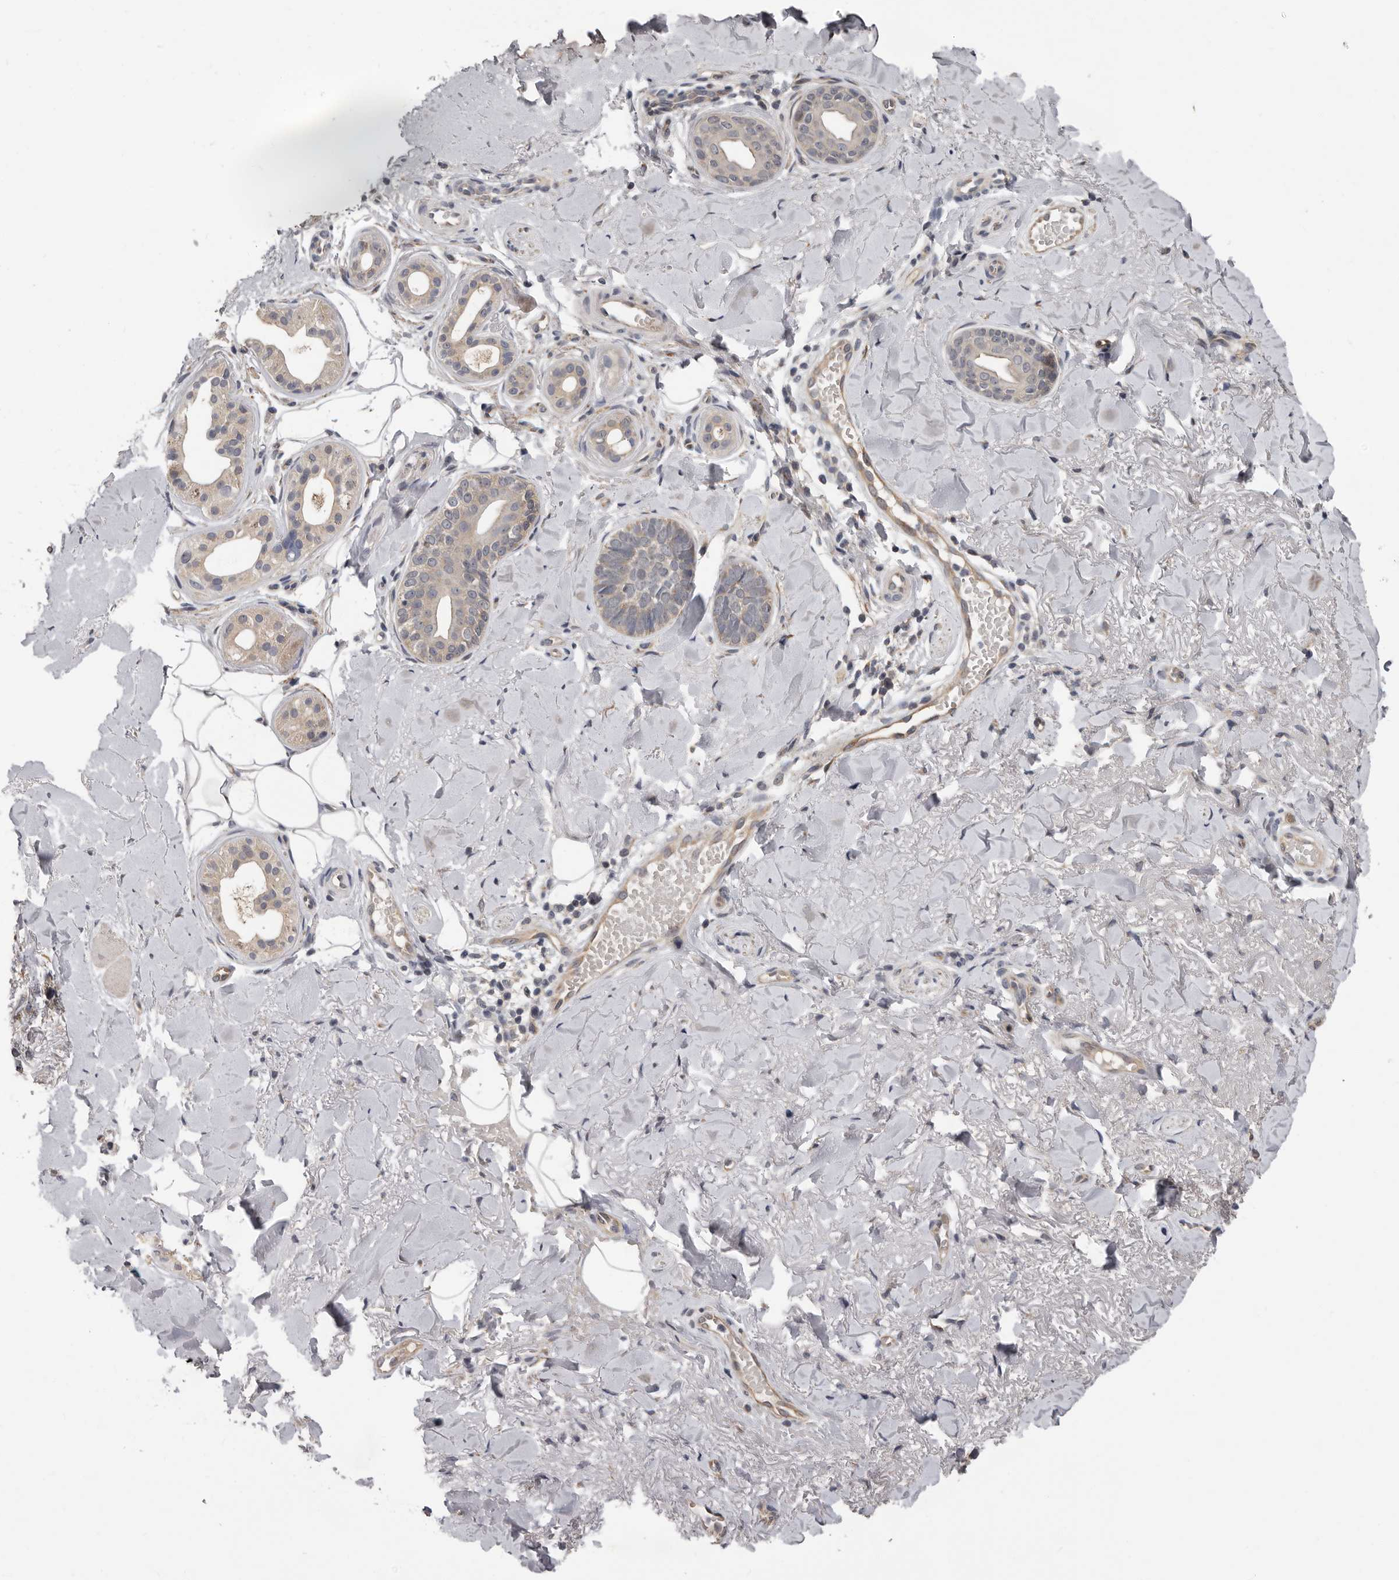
{"staining": {"intensity": "weak", "quantity": "<25%", "location": "cytoplasmic/membranous"}, "tissue": "skin cancer", "cell_type": "Tumor cells", "image_type": "cancer", "snomed": [{"axis": "morphology", "description": "Basal cell carcinoma"}, {"axis": "topography", "description": "Skin"}], "caption": "A photomicrograph of human skin cancer (basal cell carcinoma) is negative for staining in tumor cells.", "gene": "MED8", "patient": {"sex": "female", "age": 82}}